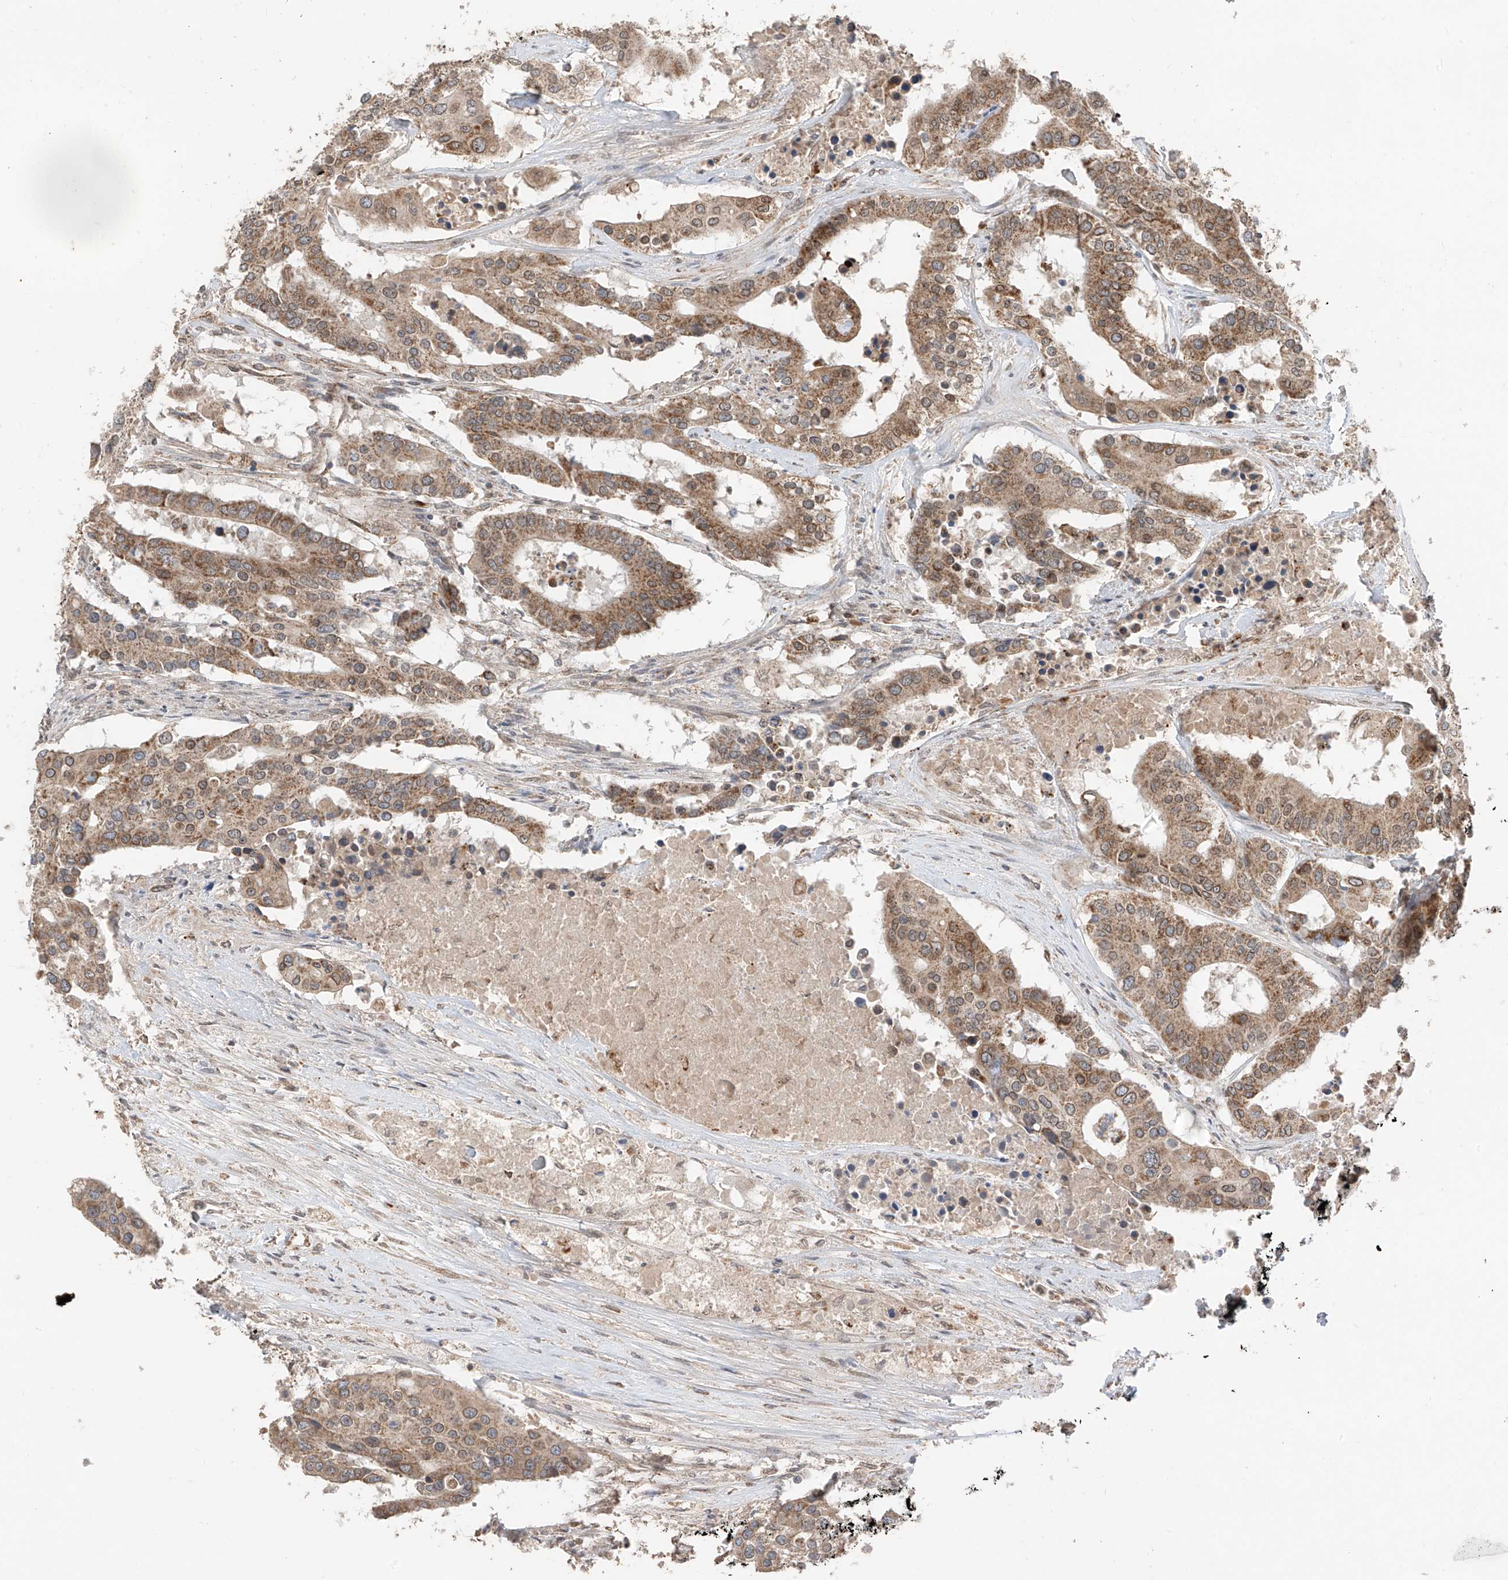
{"staining": {"intensity": "moderate", "quantity": "25%-75%", "location": "cytoplasmic/membranous,nuclear"}, "tissue": "colorectal cancer", "cell_type": "Tumor cells", "image_type": "cancer", "snomed": [{"axis": "morphology", "description": "Adenocarcinoma, NOS"}, {"axis": "topography", "description": "Colon"}], "caption": "An immunohistochemistry (IHC) photomicrograph of neoplastic tissue is shown. Protein staining in brown shows moderate cytoplasmic/membranous and nuclear positivity in colorectal cancer (adenocarcinoma) within tumor cells.", "gene": "AHCTF1", "patient": {"sex": "male", "age": 77}}